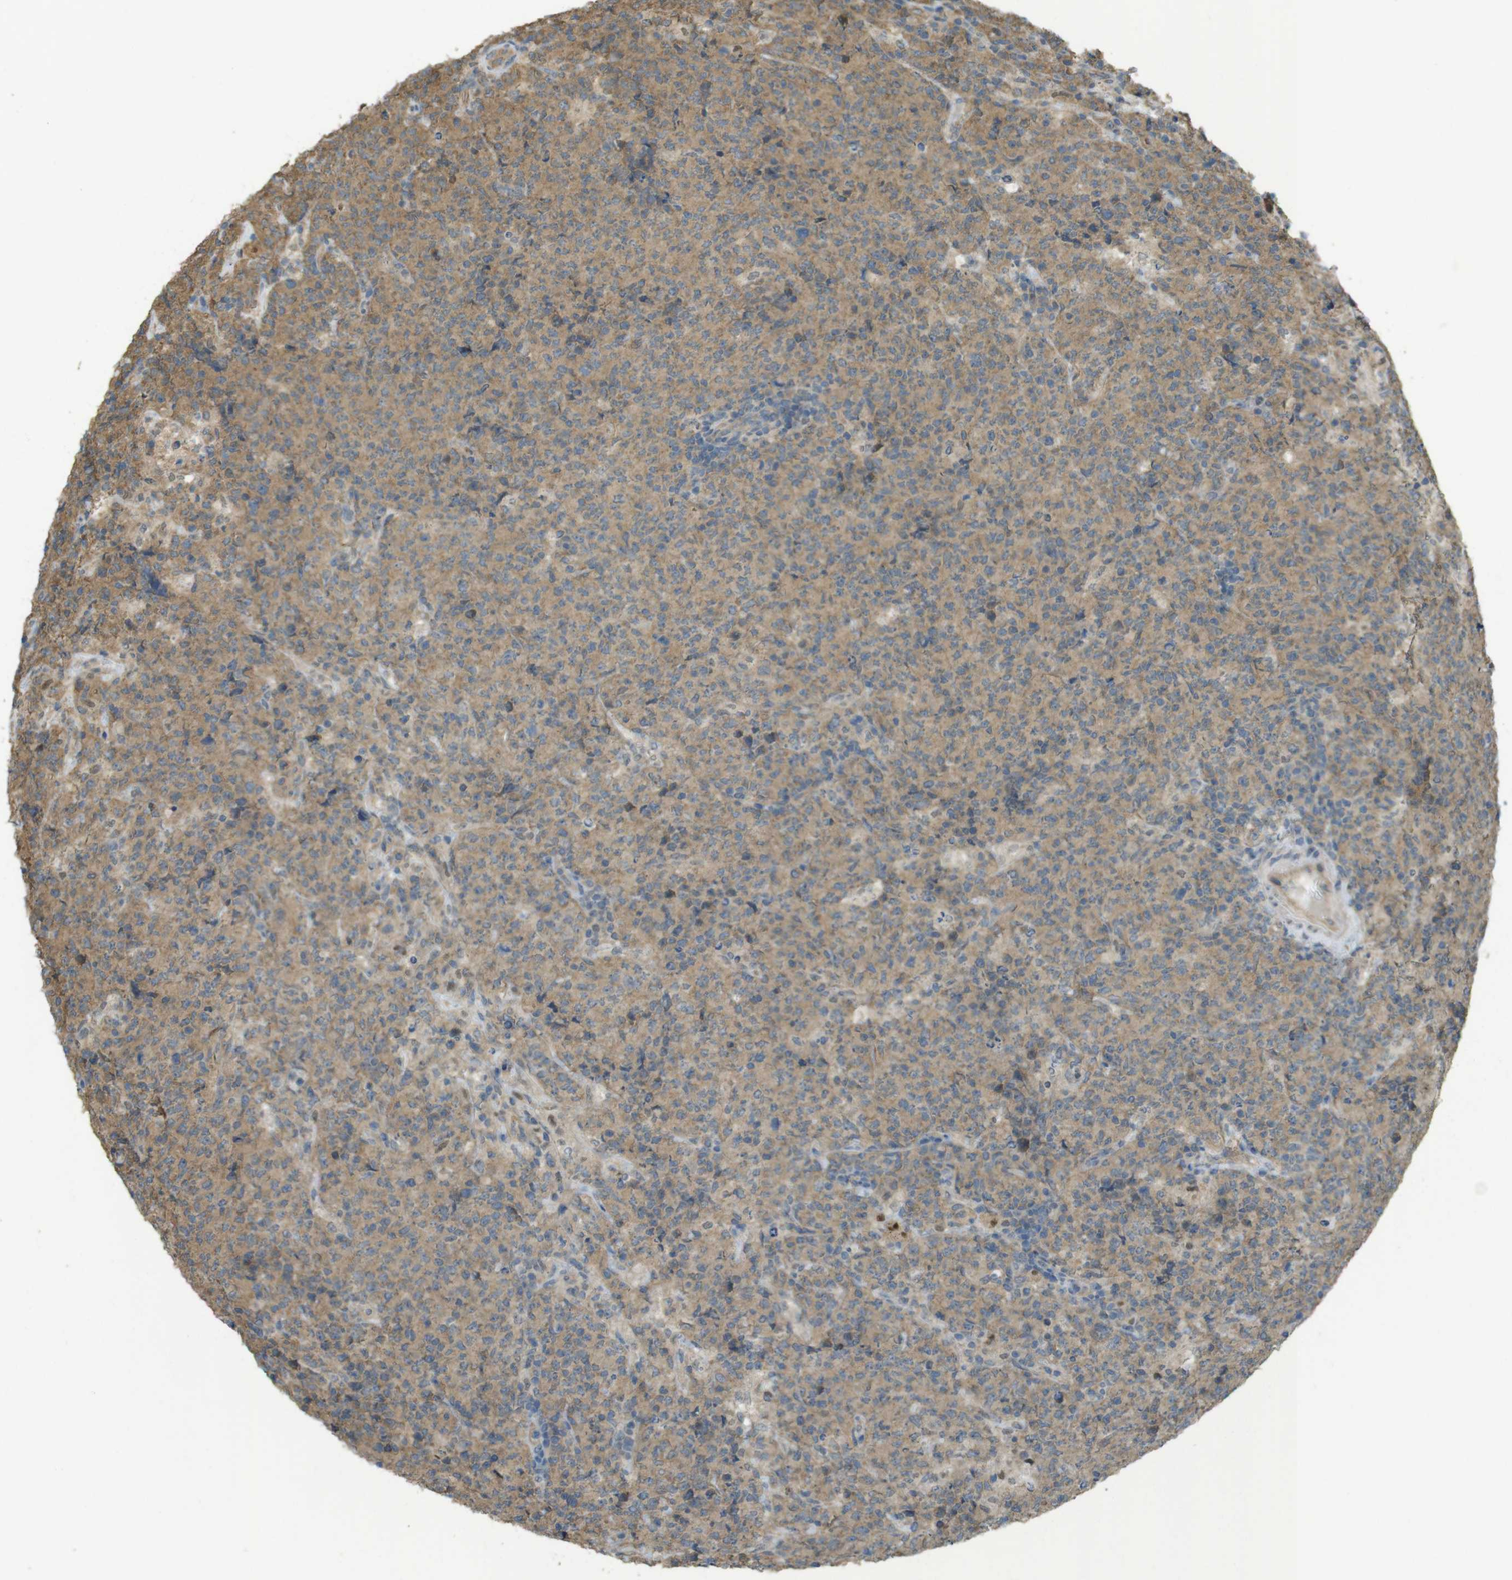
{"staining": {"intensity": "weak", "quantity": ">75%", "location": "cytoplasmic/membranous"}, "tissue": "lymphoma", "cell_type": "Tumor cells", "image_type": "cancer", "snomed": [{"axis": "morphology", "description": "Malignant lymphoma, non-Hodgkin's type, High grade"}, {"axis": "topography", "description": "Tonsil"}], "caption": "An immunohistochemistry (IHC) image of neoplastic tissue is shown. Protein staining in brown highlights weak cytoplasmic/membranous positivity in malignant lymphoma, non-Hodgkin's type (high-grade) within tumor cells.", "gene": "ZDHHC20", "patient": {"sex": "female", "age": 36}}